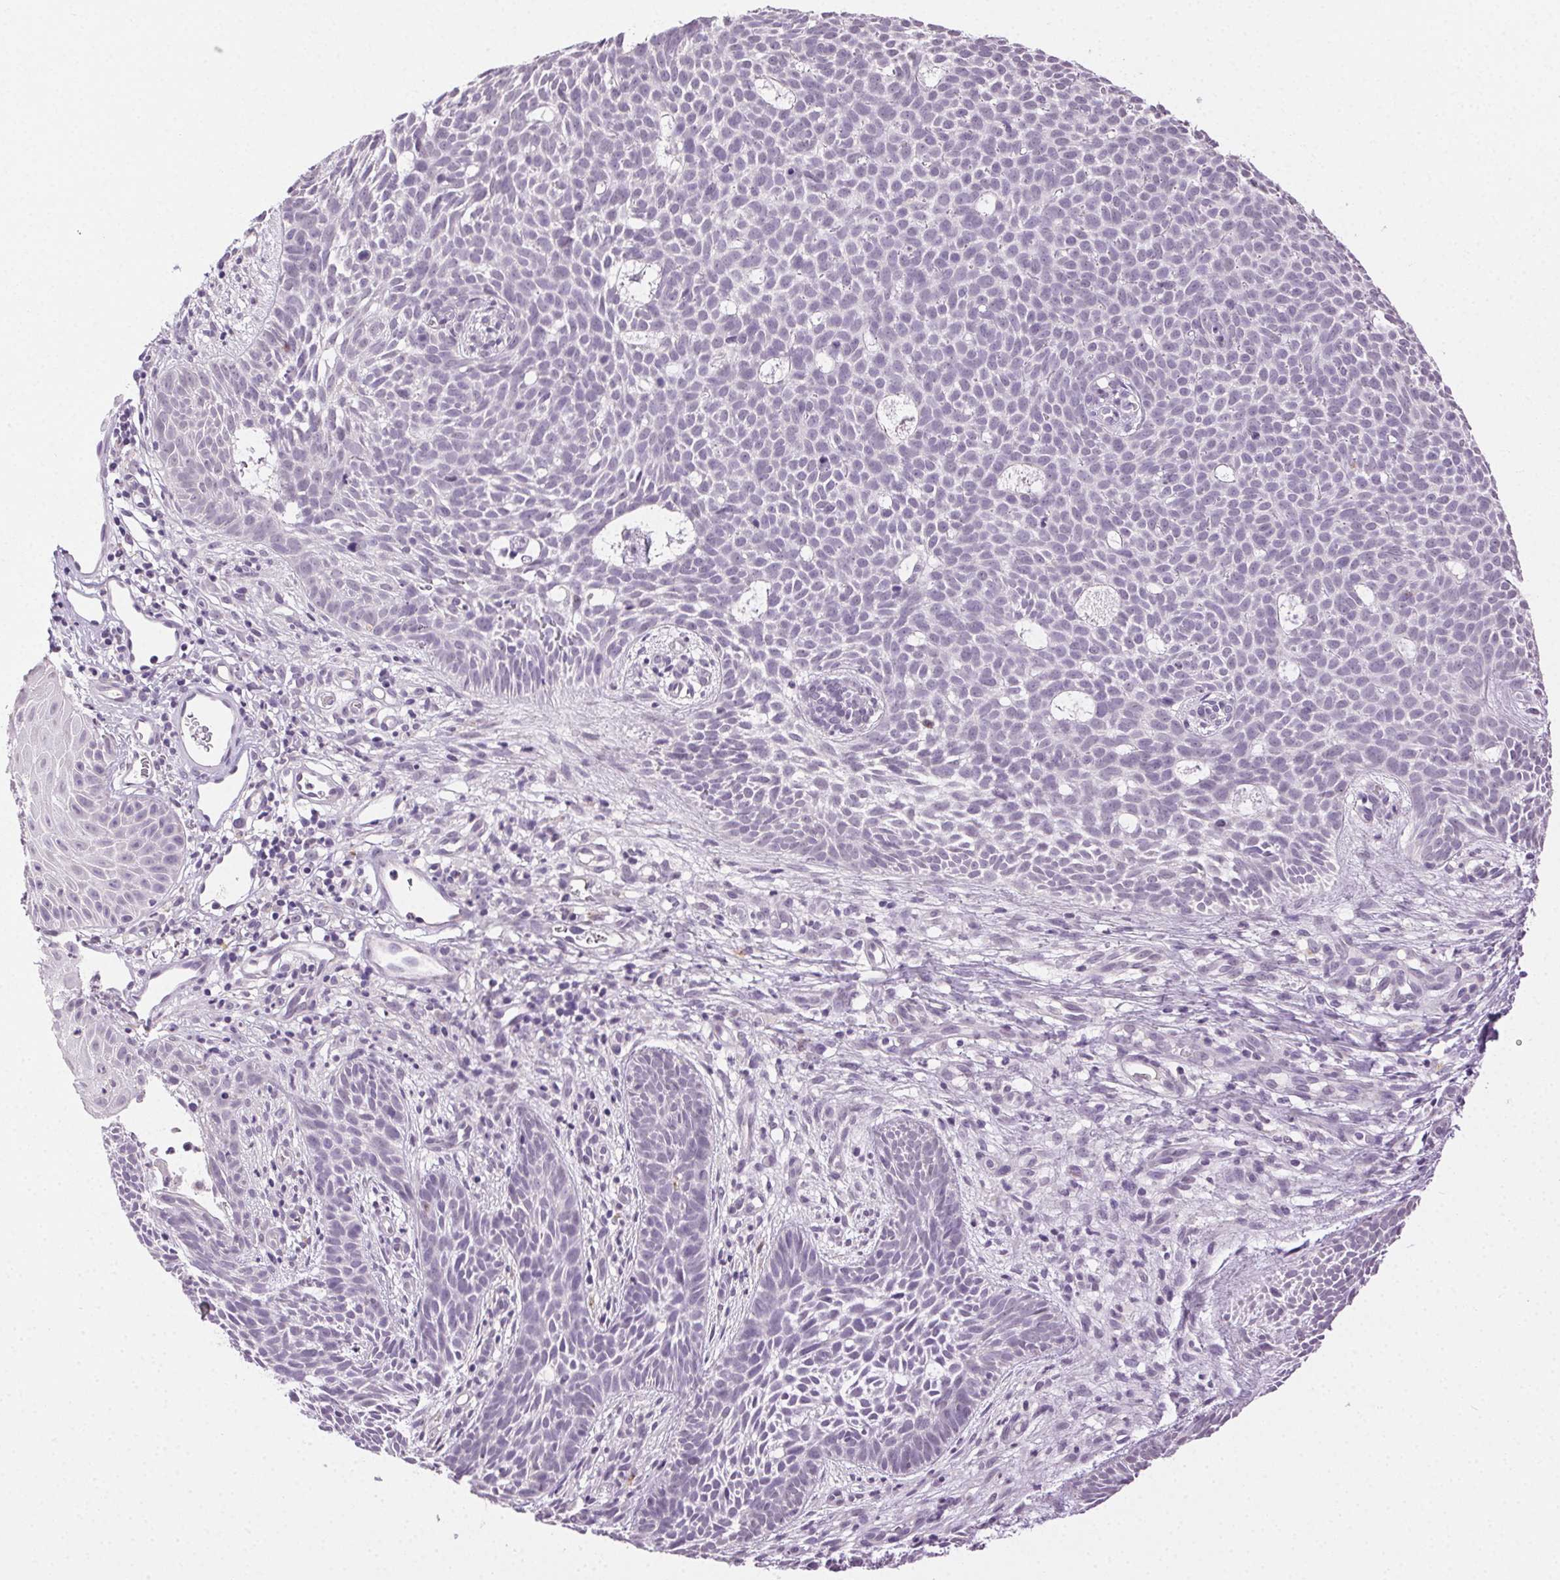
{"staining": {"intensity": "negative", "quantity": "none", "location": "none"}, "tissue": "skin cancer", "cell_type": "Tumor cells", "image_type": "cancer", "snomed": [{"axis": "morphology", "description": "Basal cell carcinoma"}, {"axis": "topography", "description": "Skin"}], "caption": "The immunohistochemistry (IHC) image has no significant positivity in tumor cells of skin cancer (basal cell carcinoma) tissue.", "gene": "CLDN10", "patient": {"sex": "male", "age": 59}}